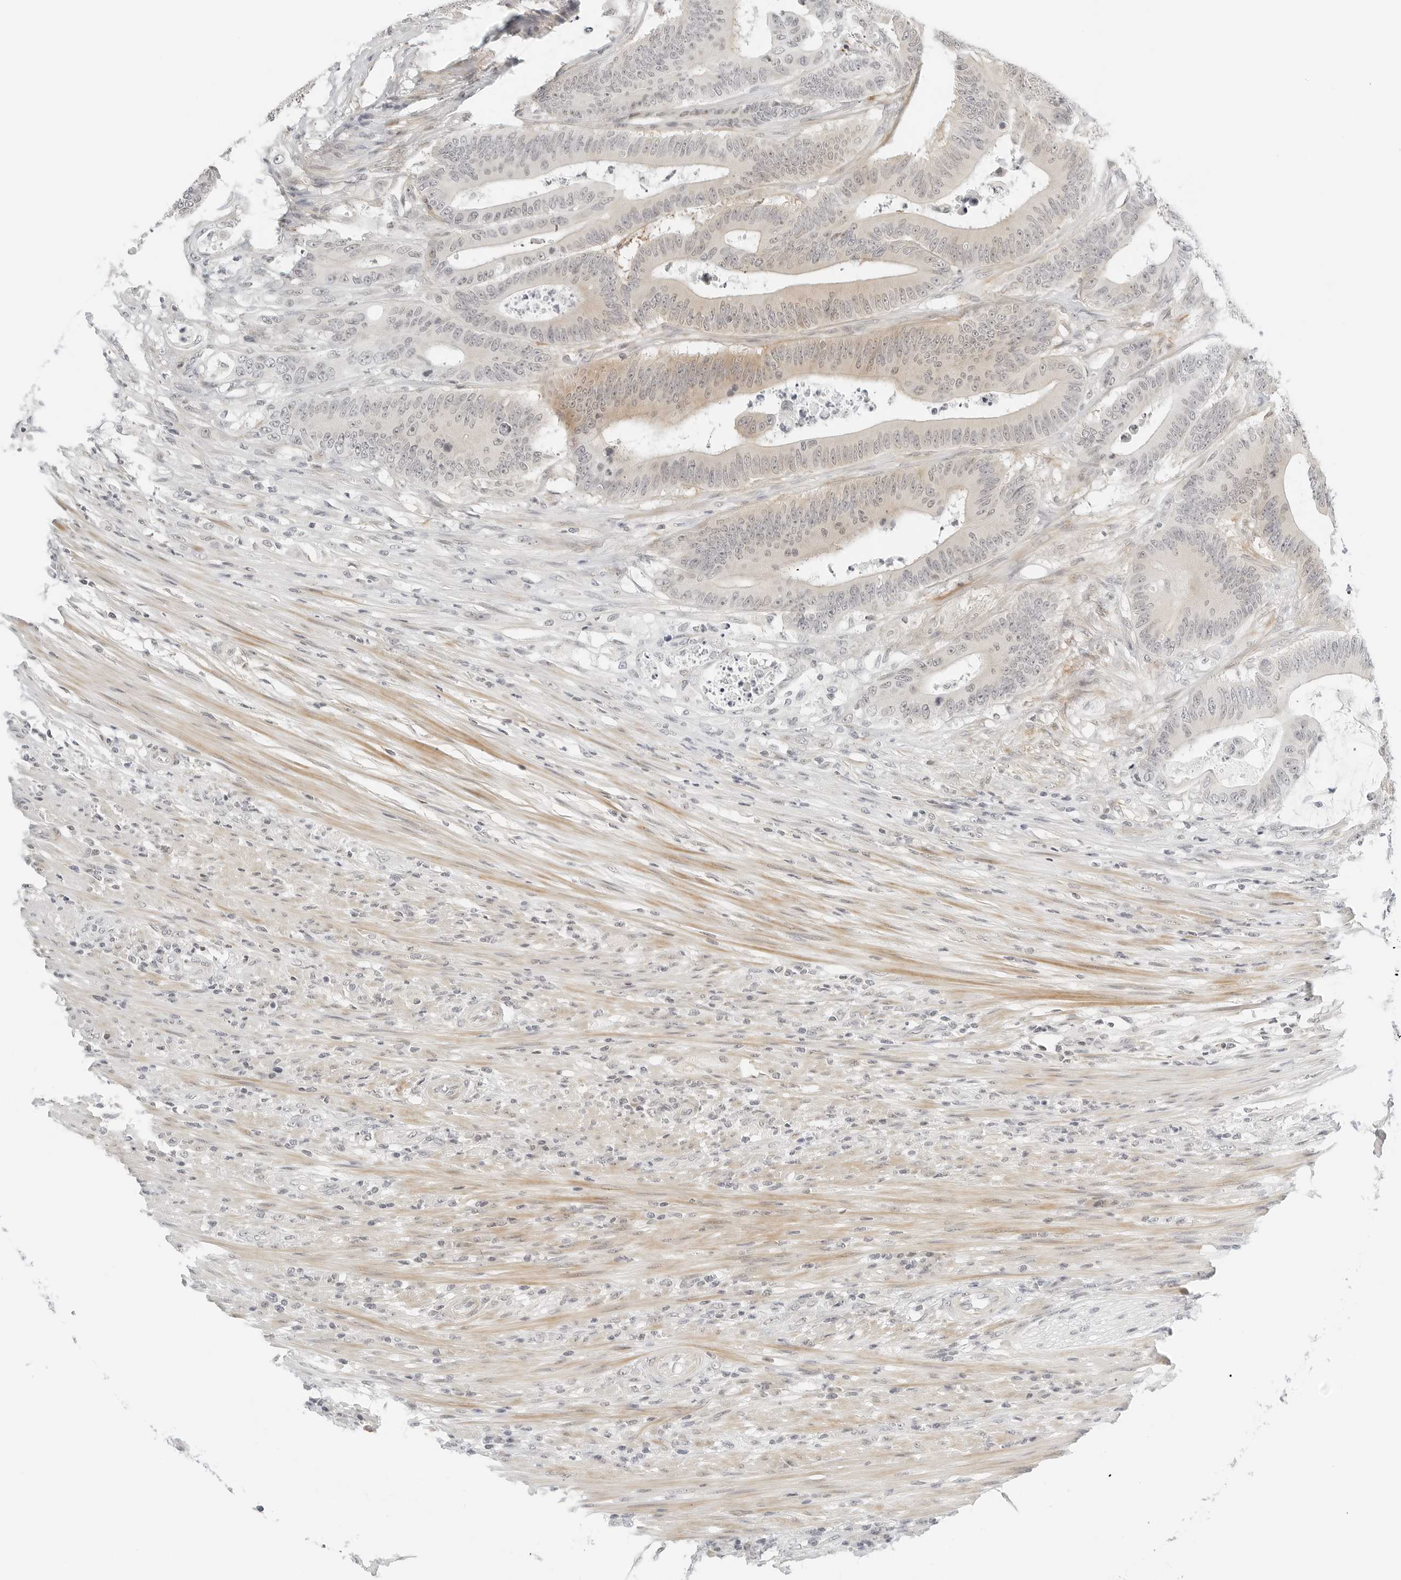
{"staining": {"intensity": "weak", "quantity": "25%-75%", "location": "cytoplasmic/membranous,nuclear"}, "tissue": "colorectal cancer", "cell_type": "Tumor cells", "image_type": "cancer", "snomed": [{"axis": "morphology", "description": "Adenocarcinoma, NOS"}, {"axis": "topography", "description": "Colon"}], "caption": "A photomicrograph showing weak cytoplasmic/membranous and nuclear expression in approximately 25%-75% of tumor cells in colorectal cancer (adenocarcinoma), as visualized by brown immunohistochemical staining.", "gene": "NEO1", "patient": {"sex": "male", "age": 83}}